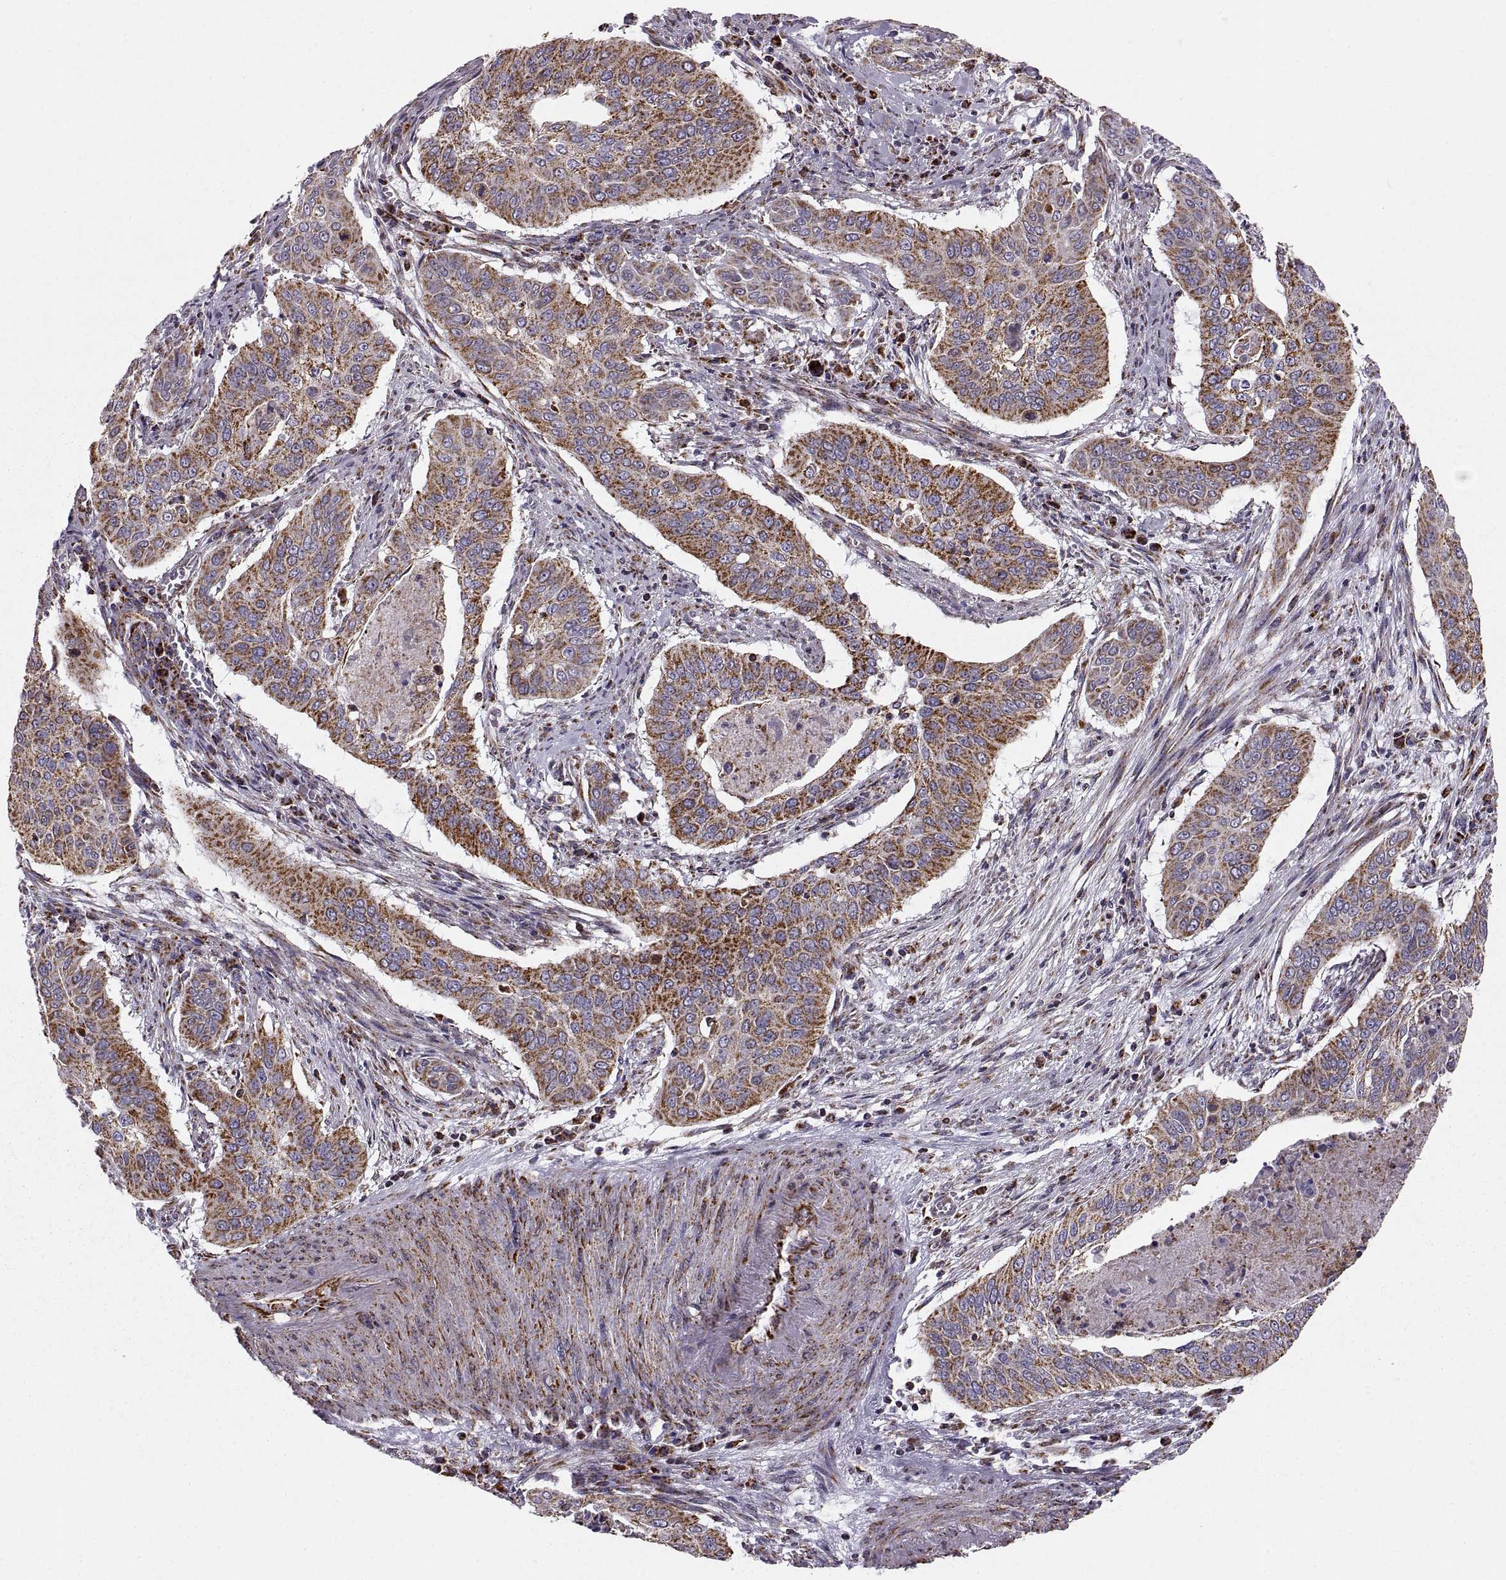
{"staining": {"intensity": "strong", "quantity": ">75%", "location": "cytoplasmic/membranous"}, "tissue": "cervical cancer", "cell_type": "Tumor cells", "image_type": "cancer", "snomed": [{"axis": "morphology", "description": "Squamous cell carcinoma, NOS"}, {"axis": "topography", "description": "Cervix"}], "caption": "A histopathology image showing strong cytoplasmic/membranous expression in about >75% of tumor cells in cervical cancer (squamous cell carcinoma), as visualized by brown immunohistochemical staining.", "gene": "ARSD", "patient": {"sex": "female", "age": 39}}